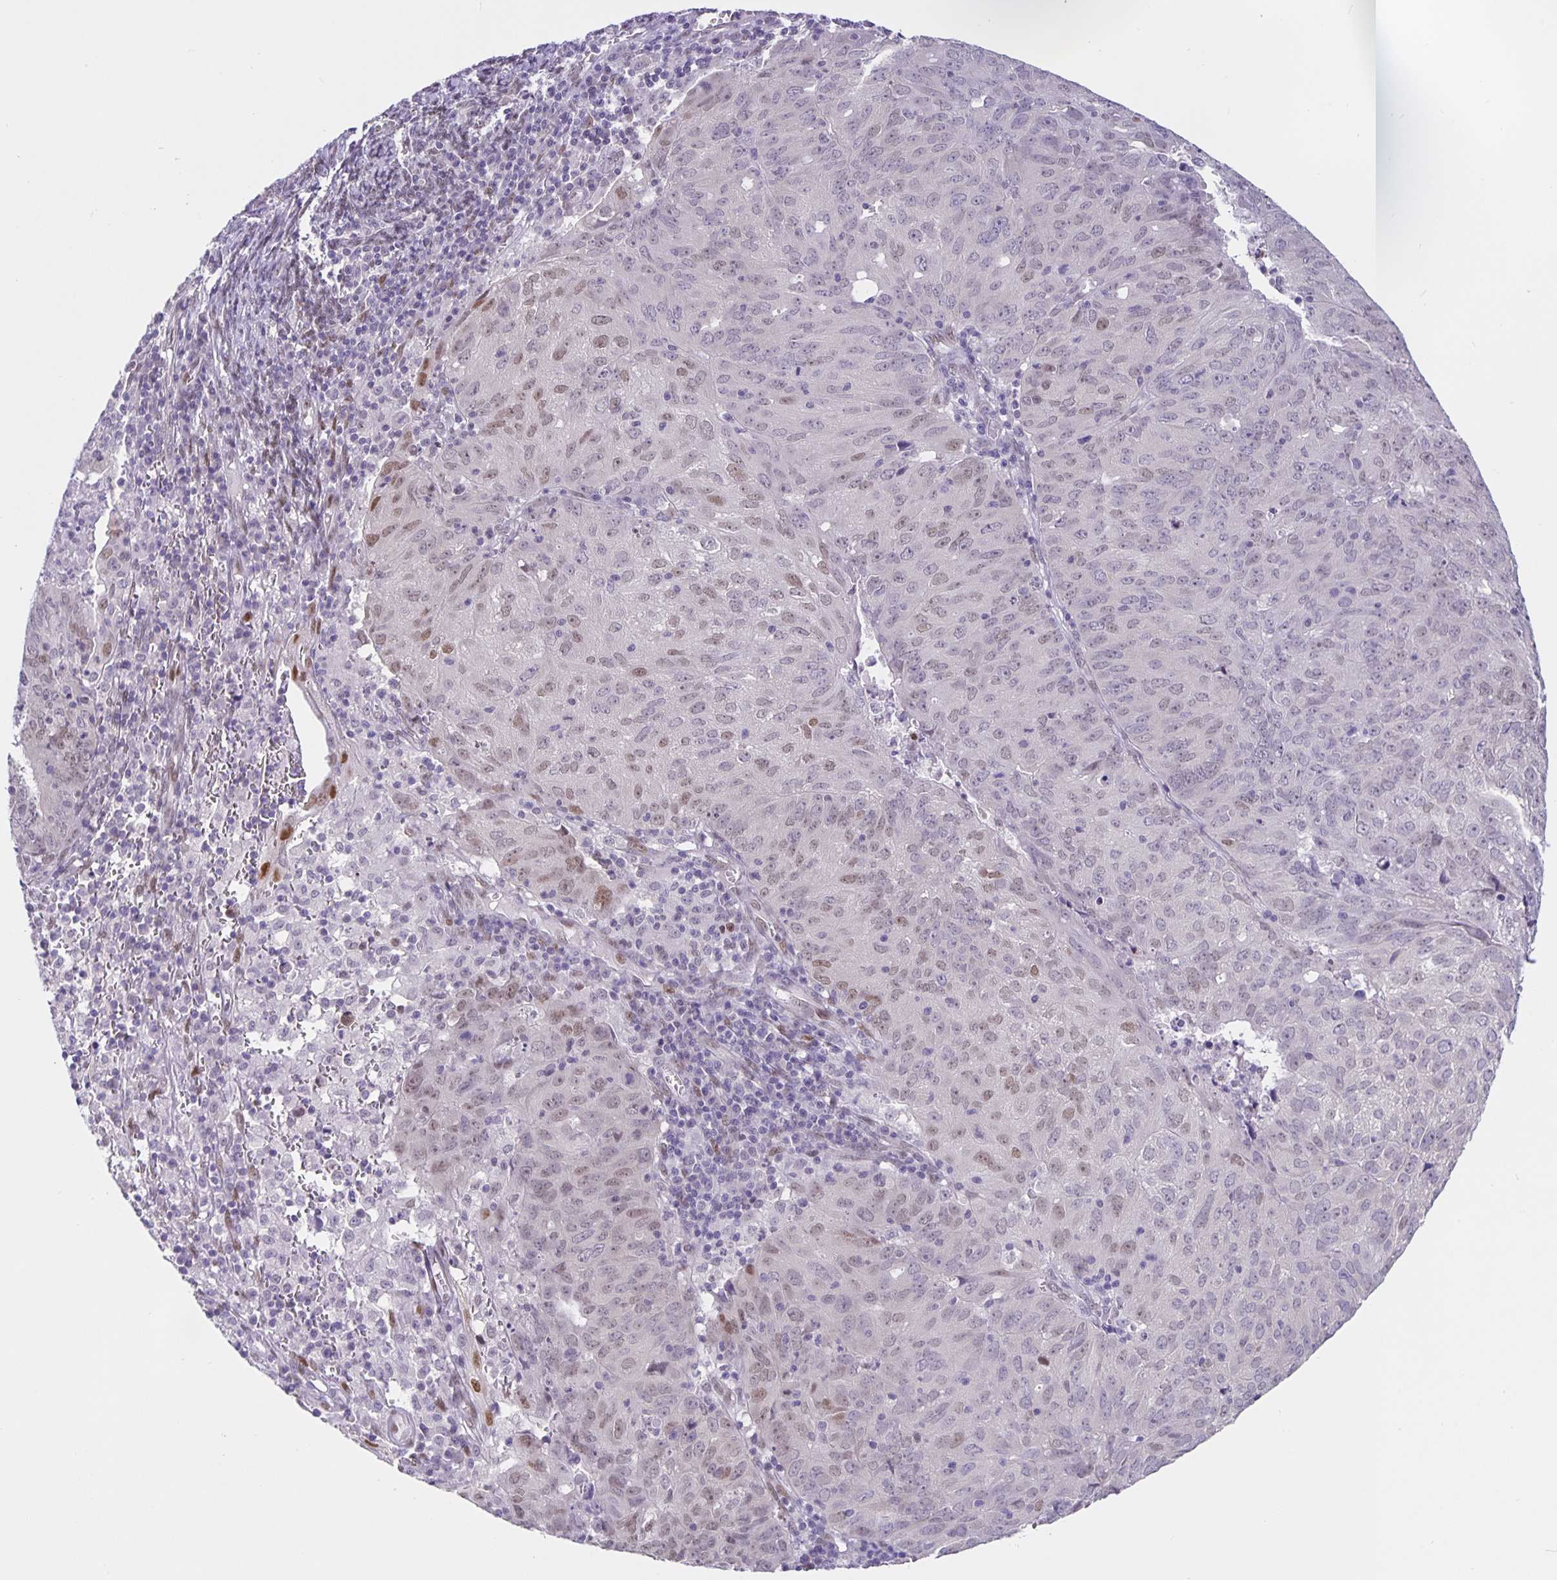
{"staining": {"intensity": "weak", "quantity": "<25%", "location": "nuclear"}, "tissue": "cervical cancer", "cell_type": "Tumor cells", "image_type": "cancer", "snomed": [{"axis": "morphology", "description": "Adenocarcinoma, NOS"}, {"axis": "topography", "description": "Cervix"}], "caption": "A micrograph of cervical cancer stained for a protein exhibits no brown staining in tumor cells. Nuclei are stained in blue.", "gene": "FOSL2", "patient": {"sex": "female", "age": 56}}